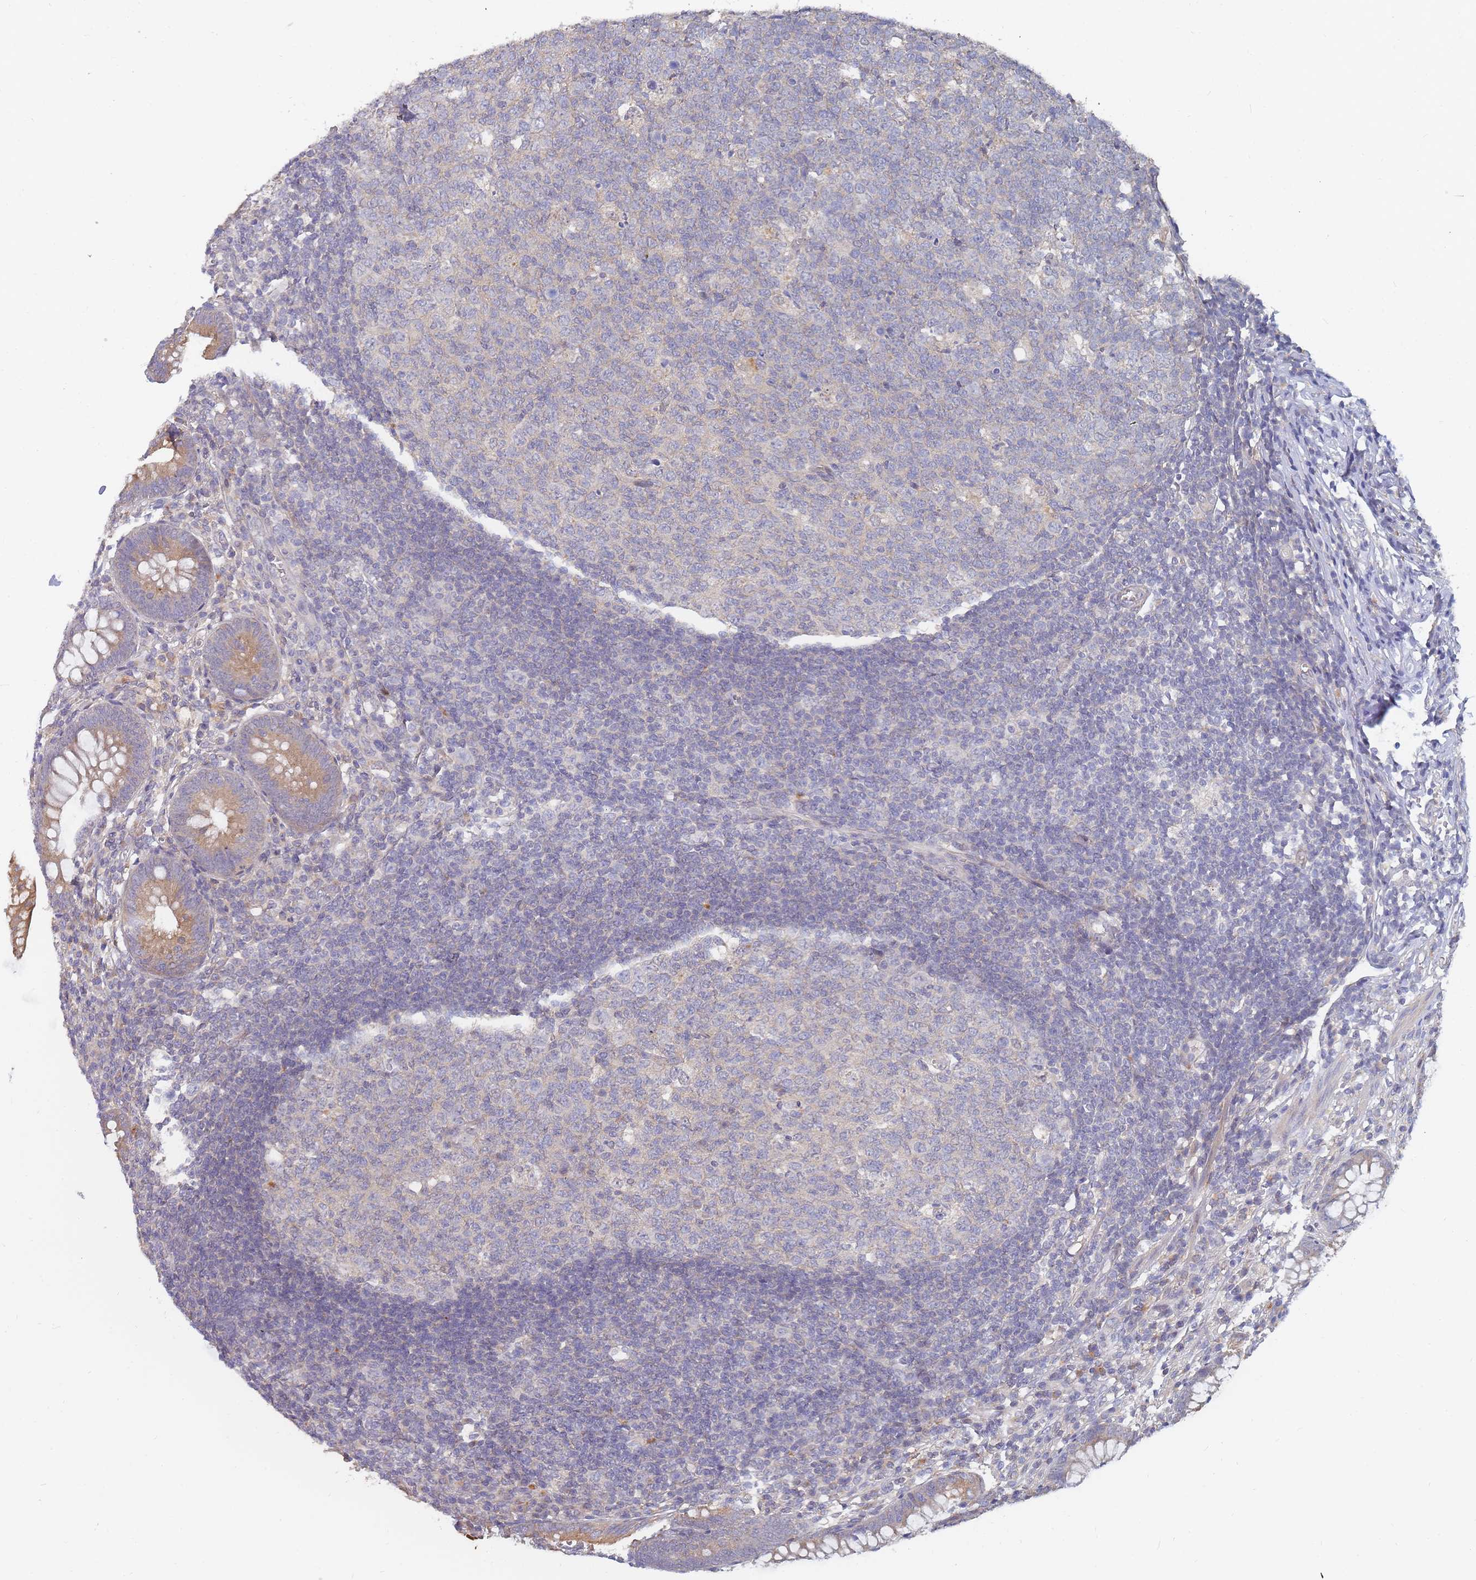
{"staining": {"intensity": "moderate", "quantity": ">75%", "location": "cytoplasmic/membranous"}, "tissue": "appendix", "cell_type": "Glandular cells", "image_type": "normal", "snomed": [{"axis": "morphology", "description": "Normal tissue, NOS"}, {"axis": "topography", "description": "Appendix"}], "caption": "Brown immunohistochemical staining in unremarkable human appendix exhibits moderate cytoplasmic/membranous positivity in about >75% of glandular cells. The protein is stained brown, and the nuclei are stained in blue (DAB IHC with brightfield microscopy, high magnification).", "gene": "SLC35F5", "patient": {"sex": "male", "age": 56}}